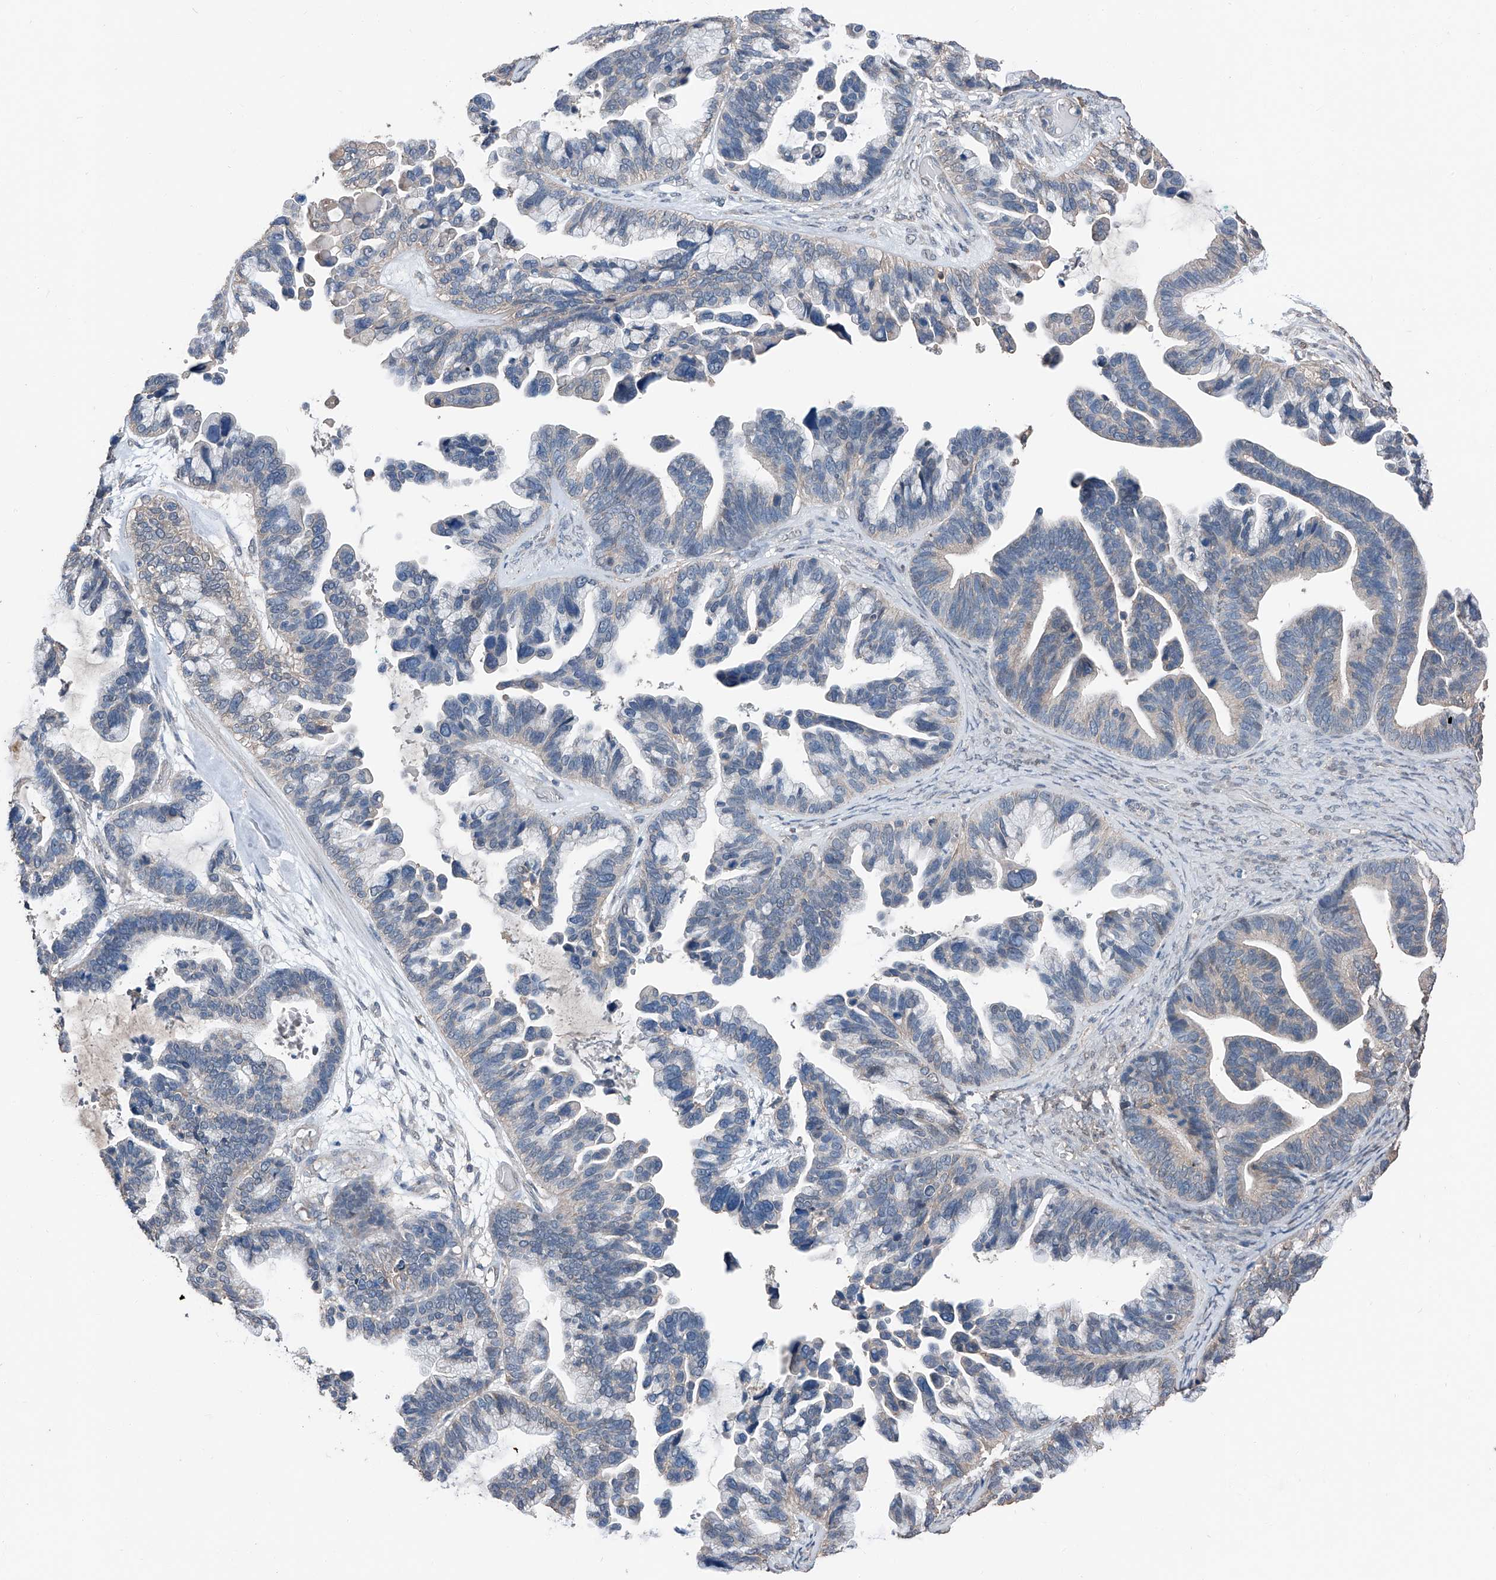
{"staining": {"intensity": "negative", "quantity": "none", "location": "none"}, "tissue": "ovarian cancer", "cell_type": "Tumor cells", "image_type": "cancer", "snomed": [{"axis": "morphology", "description": "Cystadenocarcinoma, serous, NOS"}, {"axis": "topography", "description": "Ovary"}], "caption": "Protein analysis of ovarian cancer (serous cystadenocarcinoma) reveals no significant positivity in tumor cells. The staining was performed using DAB to visualize the protein expression in brown, while the nuclei were stained in blue with hematoxylin (Magnification: 20x).", "gene": "MAMLD1", "patient": {"sex": "female", "age": 56}}